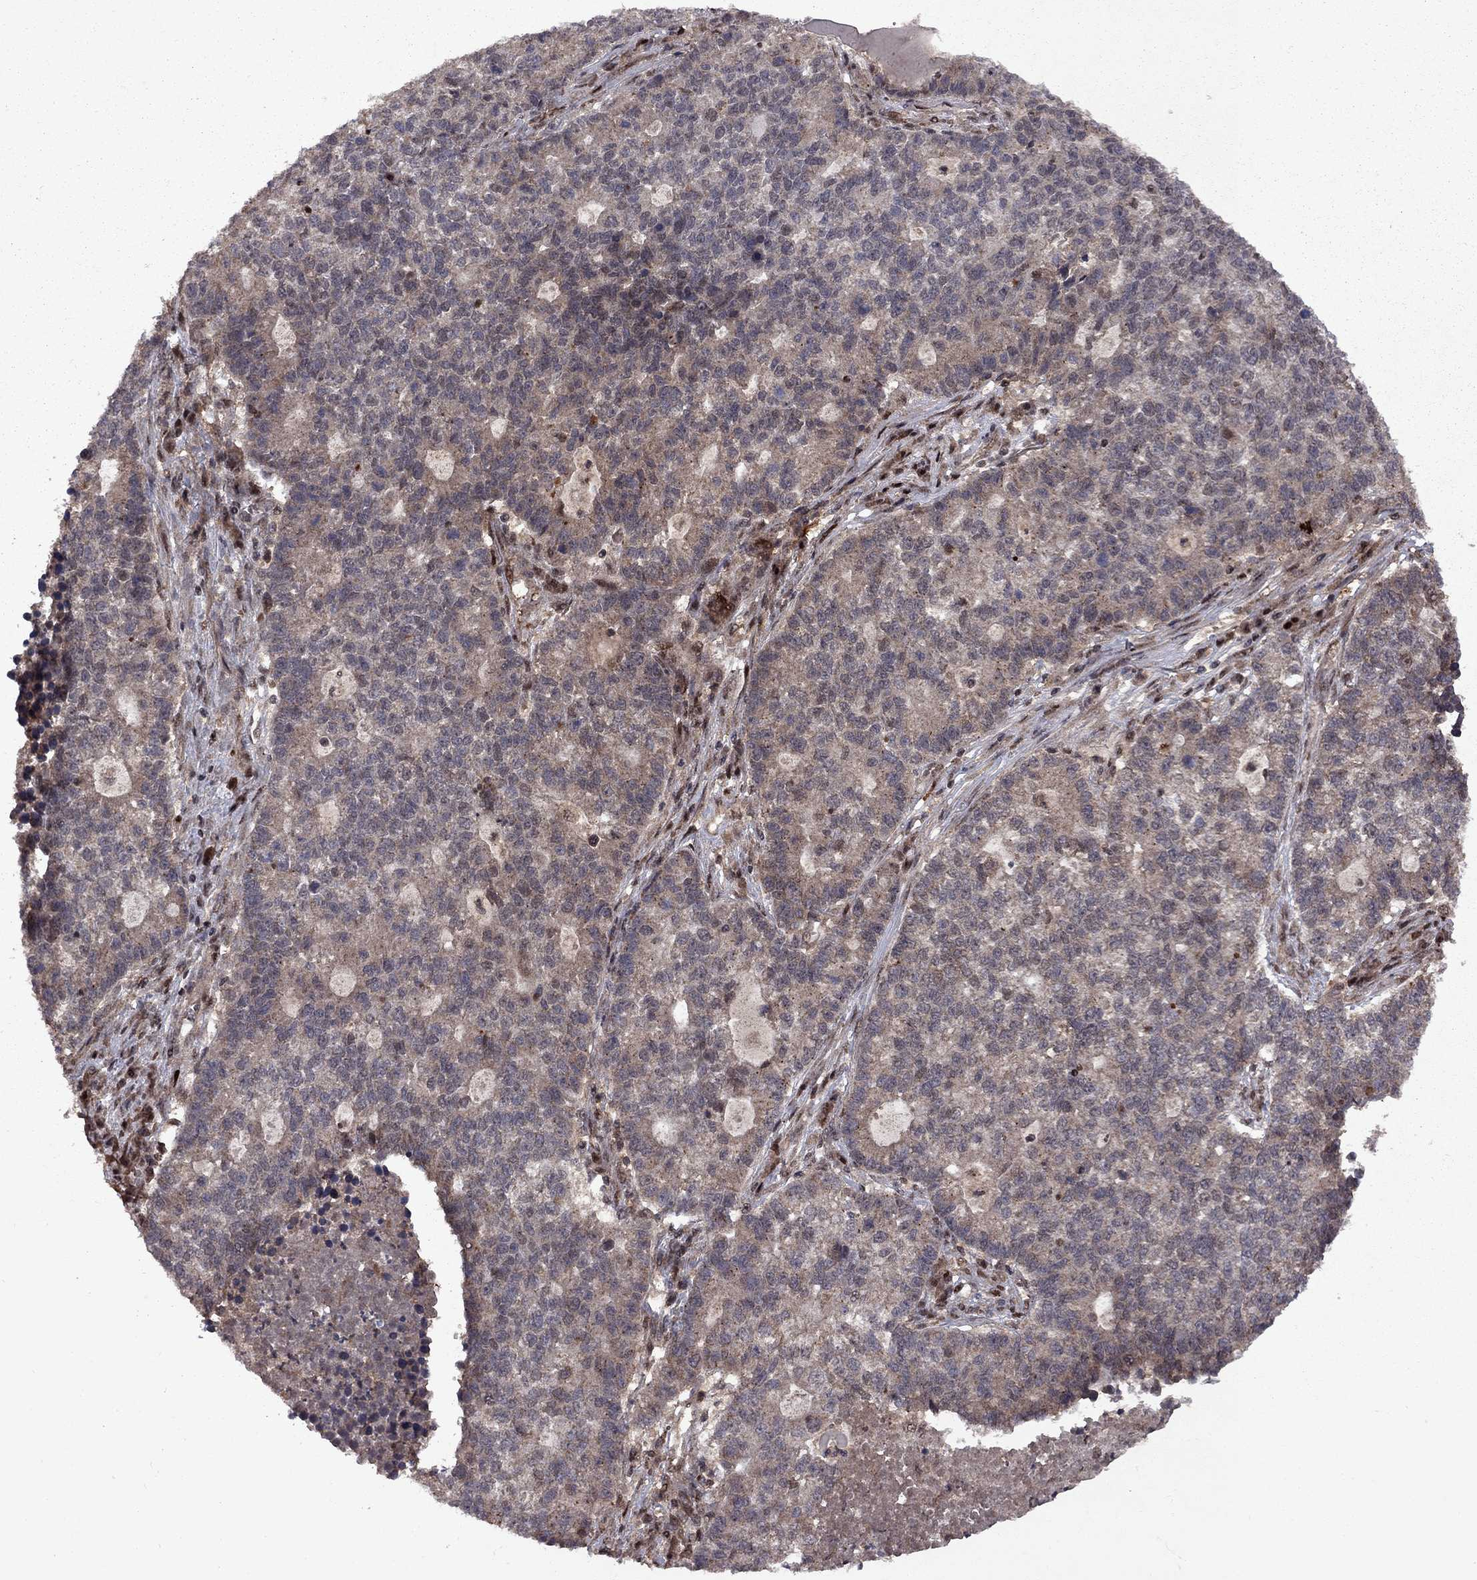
{"staining": {"intensity": "weak", "quantity": "<25%", "location": "cytoplasmic/membranous"}, "tissue": "lung cancer", "cell_type": "Tumor cells", "image_type": "cancer", "snomed": [{"axis": "morphology", "description": "Adenocarcinoma, NOS"}, {"axis": "topography", "description": "Lung"}], "caption": "DAB immunohistochemical staining of human adenocarcinoma (lung) shows no significant positivity in tumor cells.", "gene": "IPP", "patient": {"sex": "male", "age": 57}}